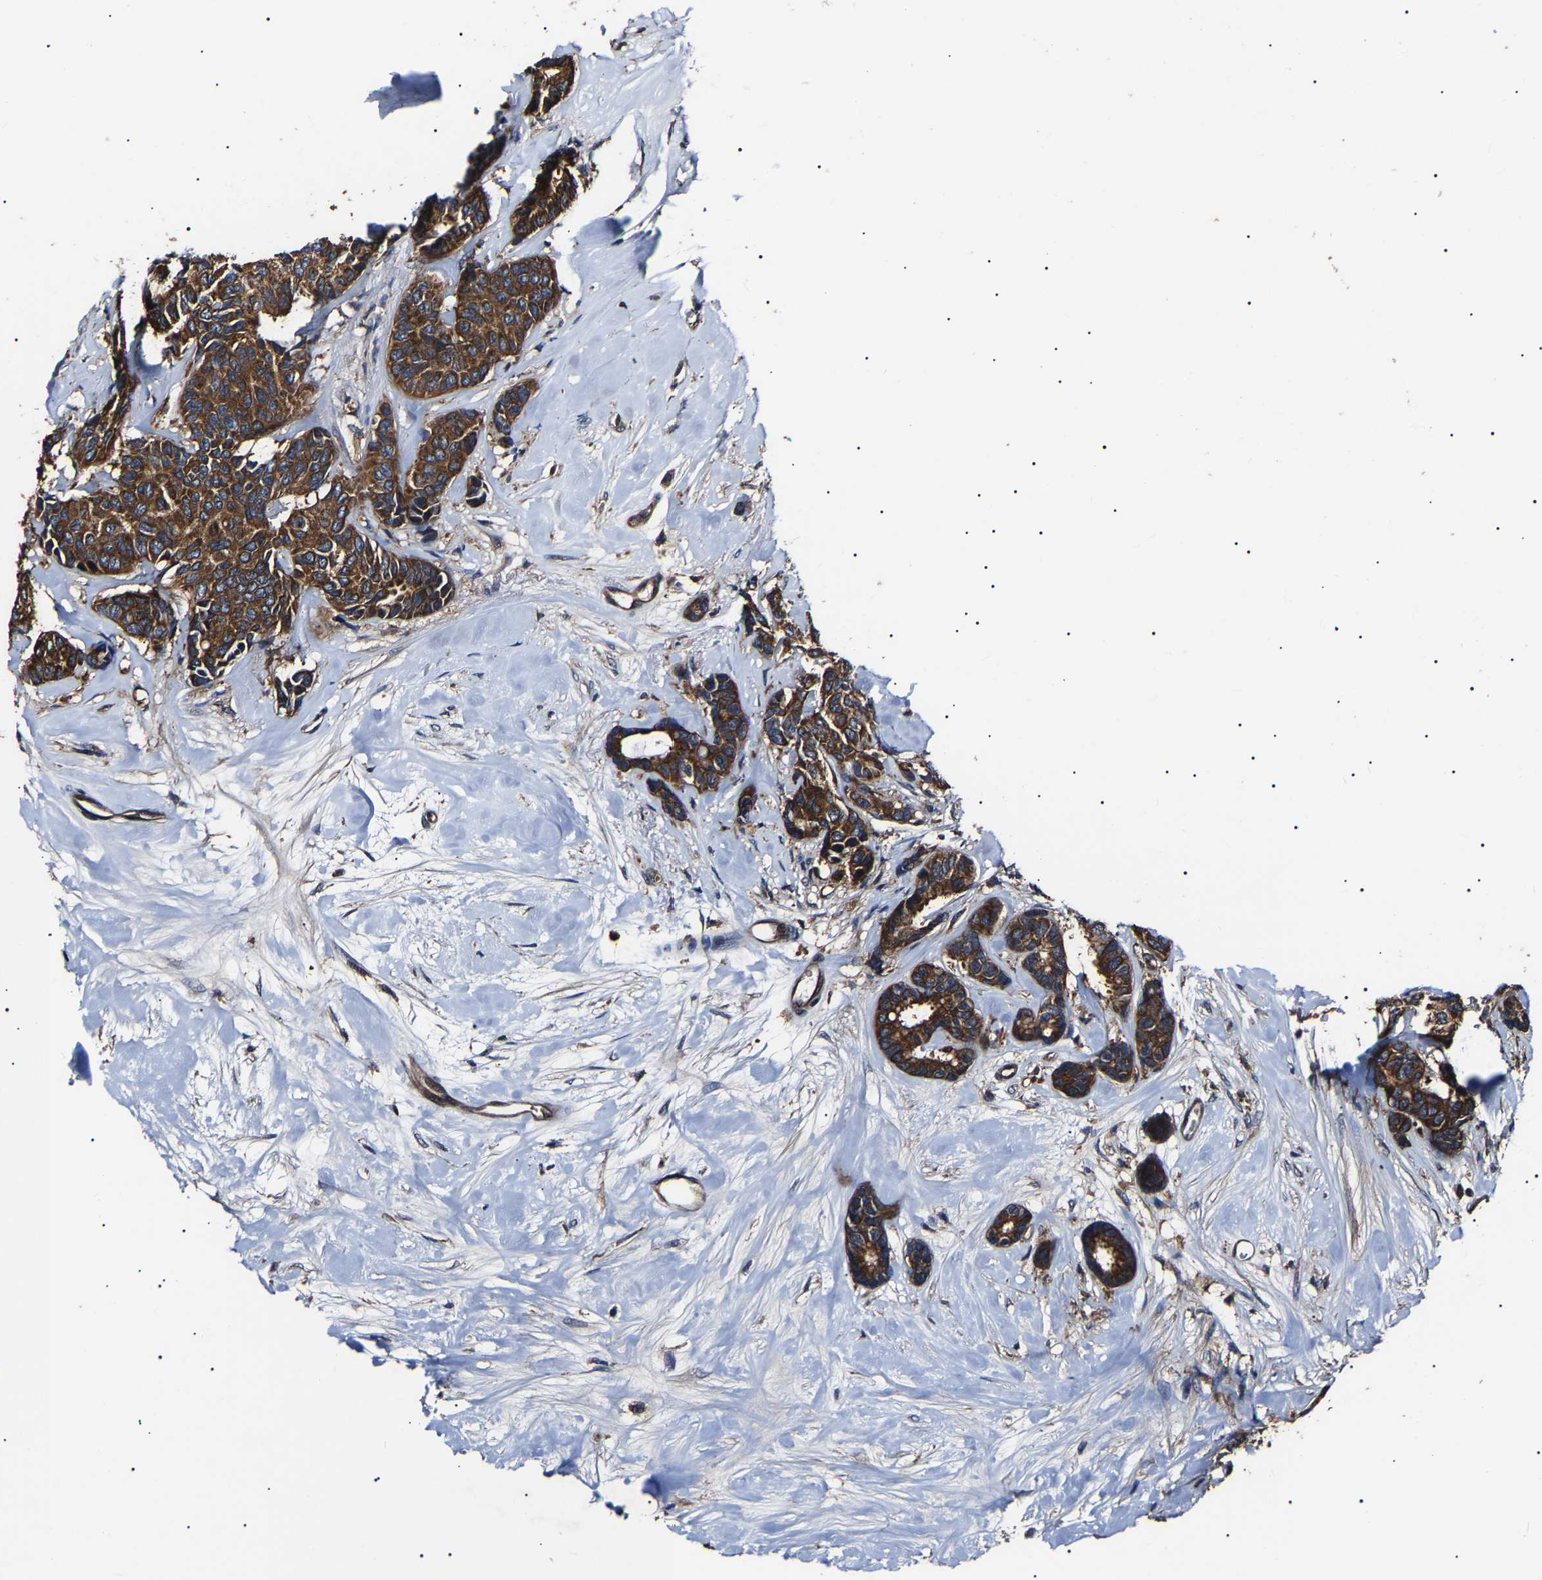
{"staining": {"intensity": "strong", "quantity": ">75%", "location": "cytoplasmic/membranous"}, "tissue": "breast cancer", "cell_type": "Tumor cells", "image_type": "cancer", "snomed": [{"axis": "morphology", "description": "Duct carcinoma"}, {"axis": "topography", "description": "Breast"}], "caption": "Approximately >75% of tumor cells in breast infiltrating ductal carcinoma demonstrate strong cytoplasmic/membranous protein staining as visualized by brown immunohistochemical staining.", "gene": "CCT8", "patient": {"sex": "female", "age": 87}}